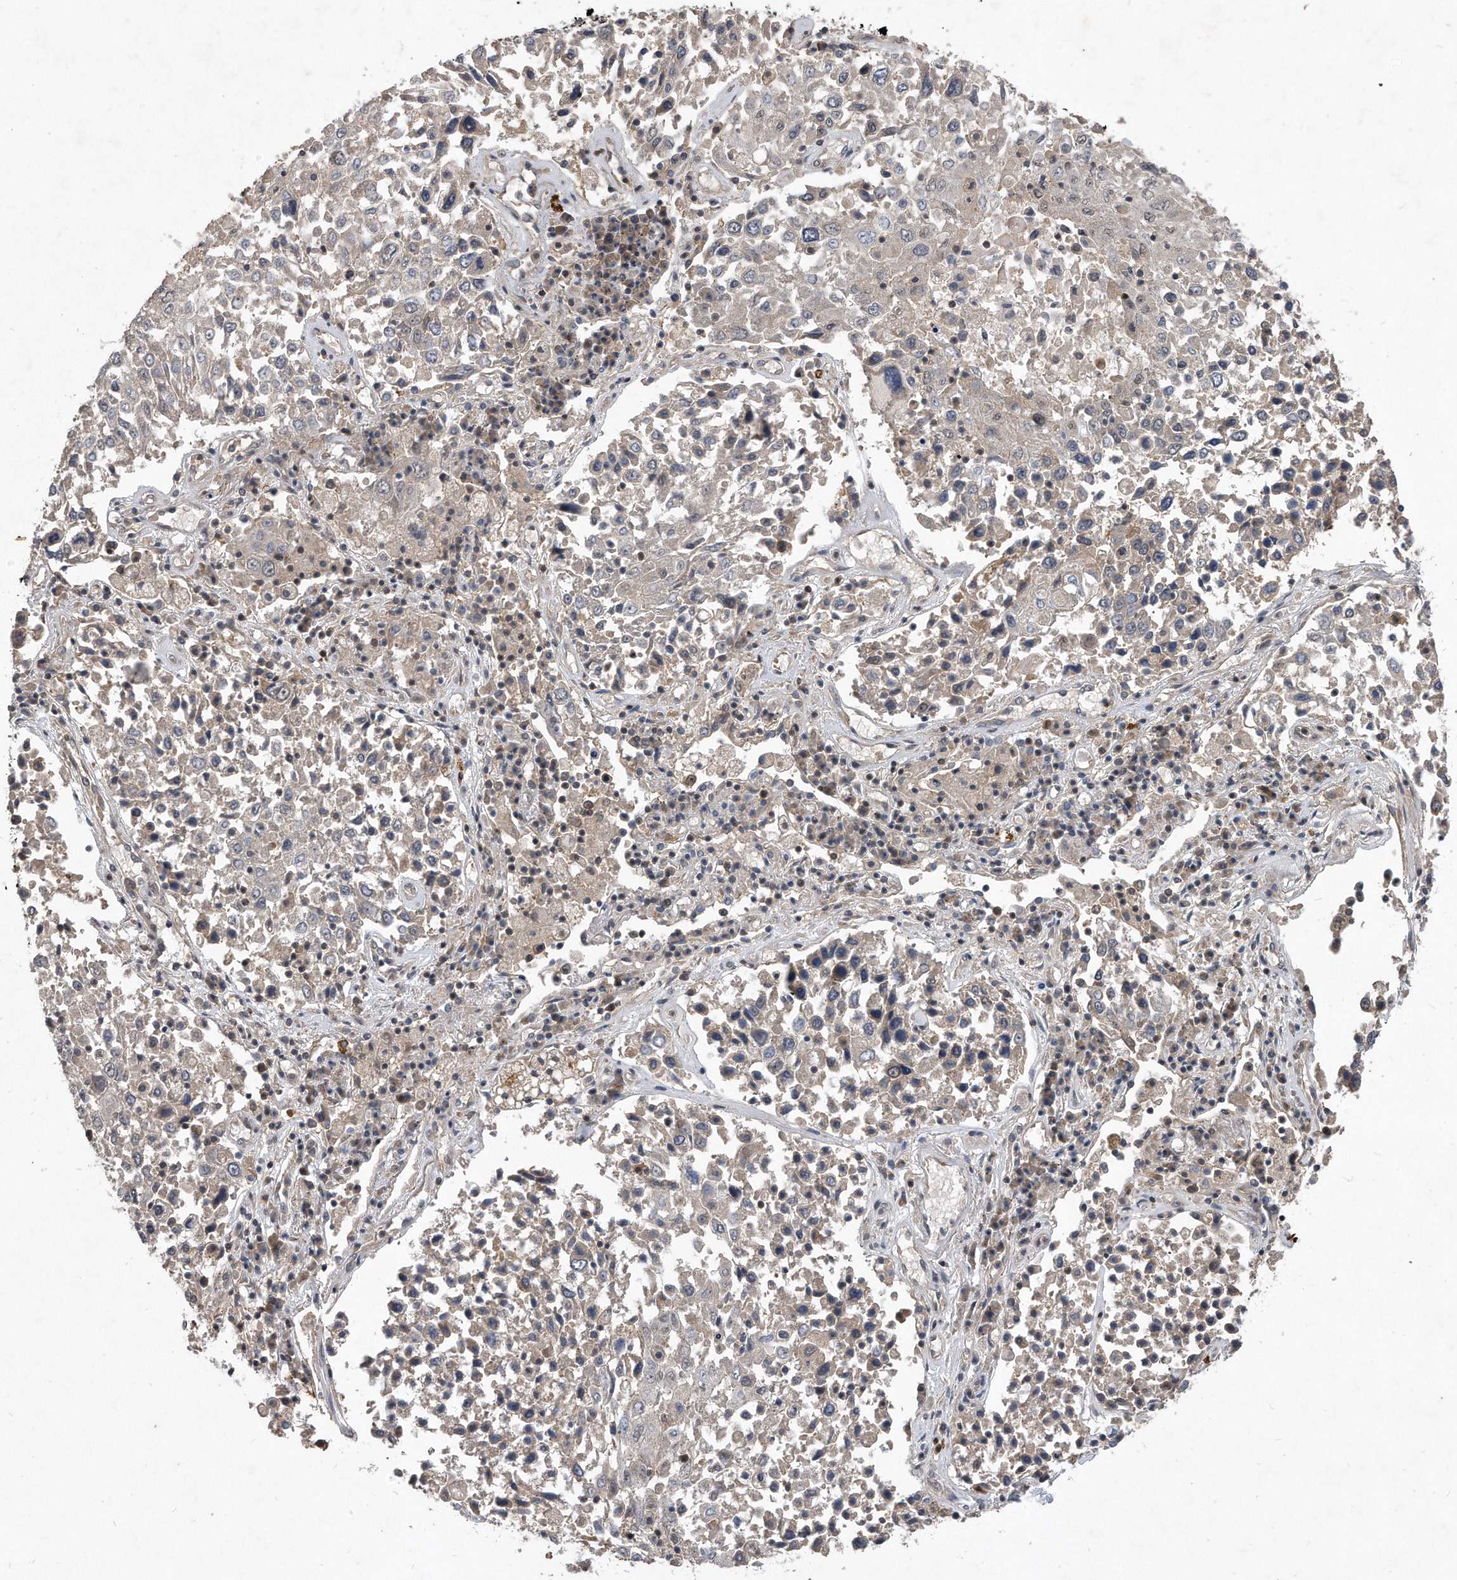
{"staining": {"intensity": "negative", "quantity": "none", "location": "none"}, "tissue": "lung cancer", "cell_type": "Tumor cells", "image_type": "cancer", "snomed": [{"axis": "morphology", "description": "Squamous cell carcinoma, NOS"}, {"axis": "topography", "description": "Lung"}], "caption": "The micrograph shows no significant staining in tumor cells of squamous cell carcinoma (lung).", "gene": "PGBD2", "patient": {"sex": "male", "age": 65}}